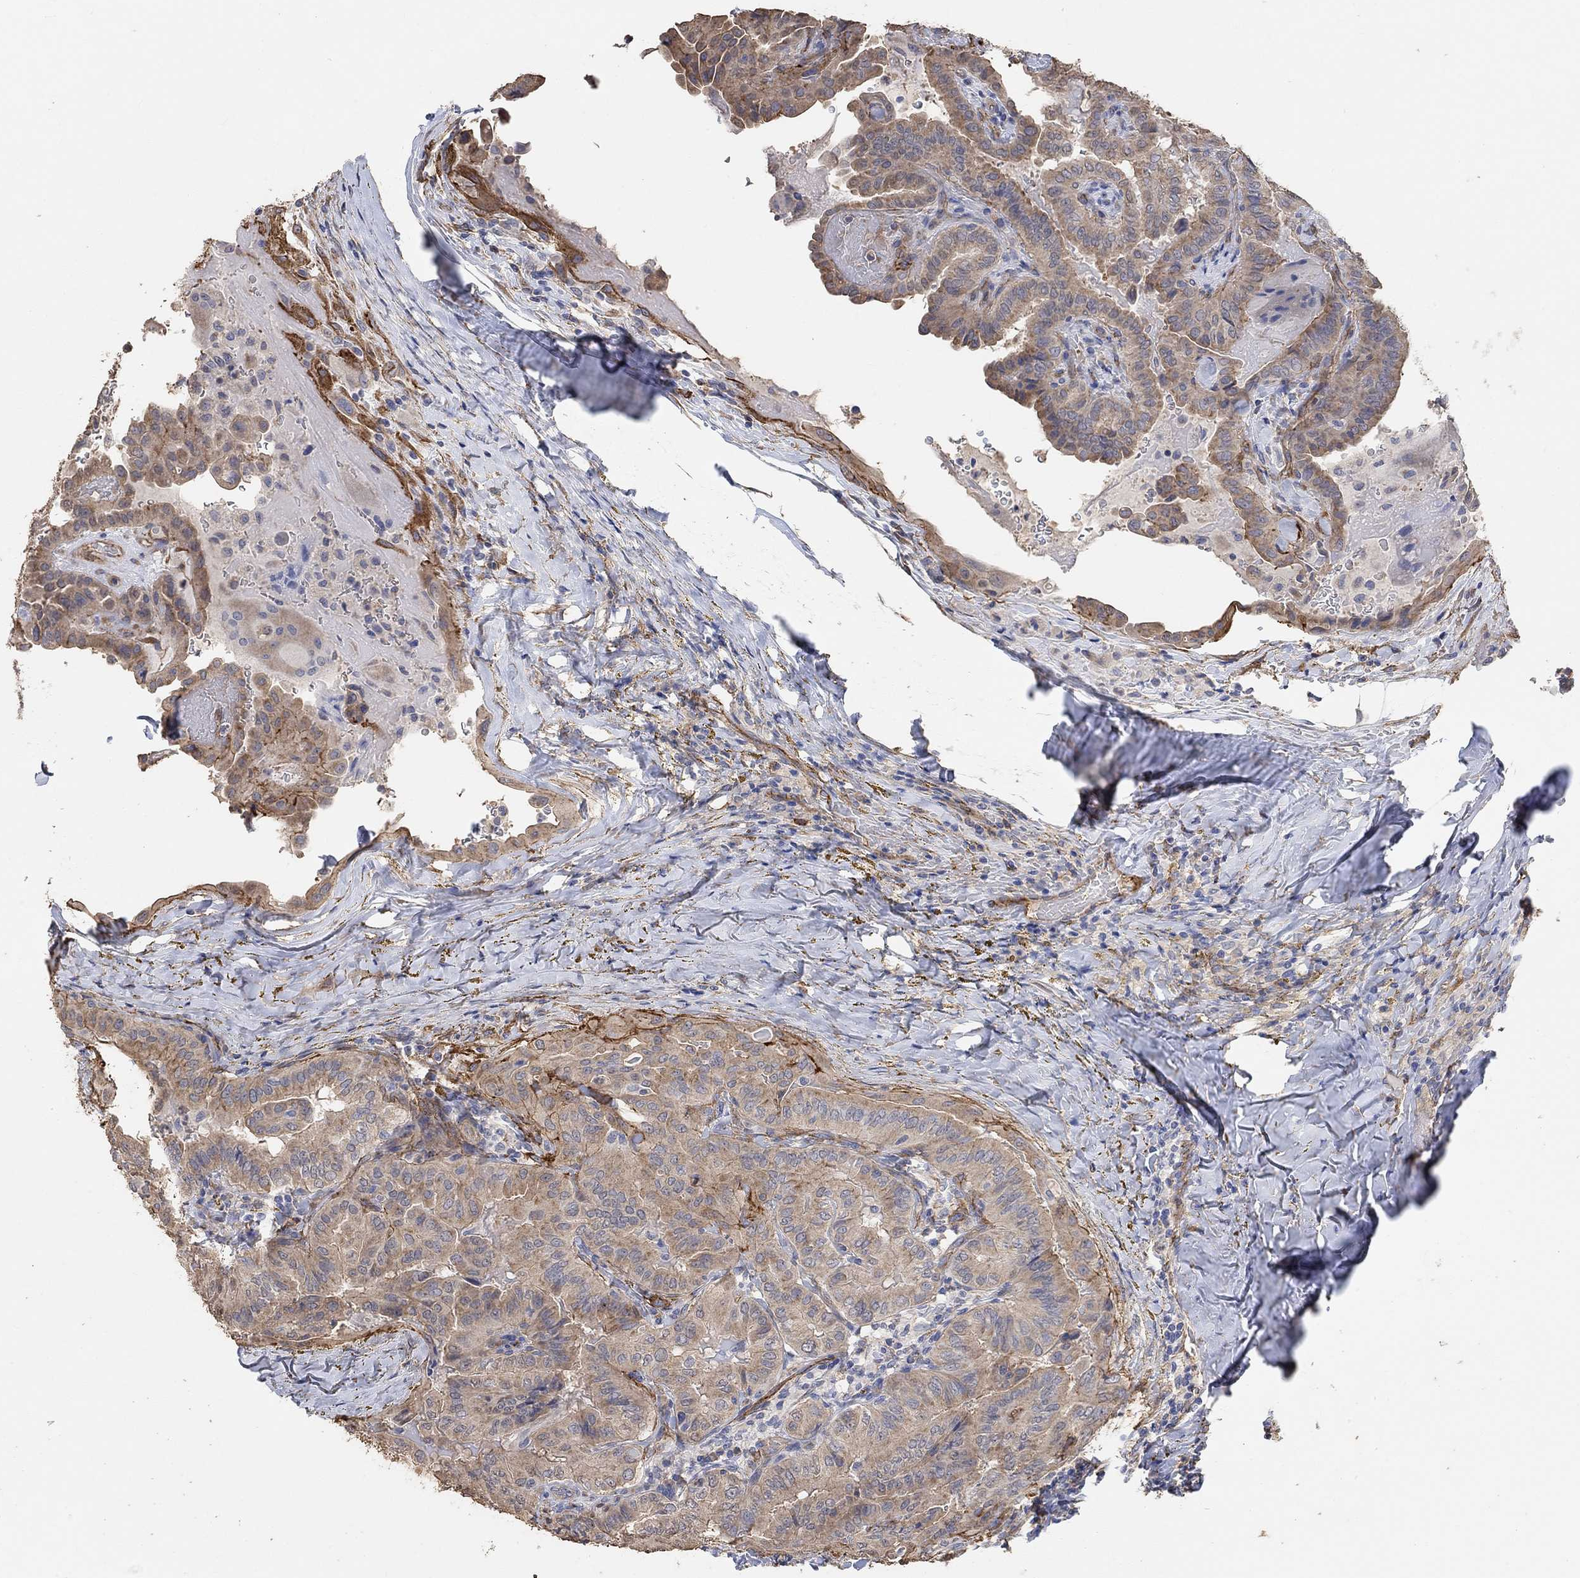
{"staining": {"intensity": "strong", "quantity": "<25%", "location": "cytoplasmic/membranous"}, "tissue": "thyroid cancer", "cell_type": "Tumor cells", "image_type": "cancer", "snomed": [{"axis": "morphology", "description": "Papillary adenocarcinoma, NOS"}, {"axis": "topography", "description": "Thyroid gland"}], "caption": "High-magnification brightfield microscopy of thyroid cancer stained with DAB (brown) and counterstained with hematoxylin (blue). tumor cells exhibit strong cytoplasmic/membranous positivity is seen in approximately<25% of cells.", "gene": "SYT16", "patient": {"sex": "female", "age": 68}}